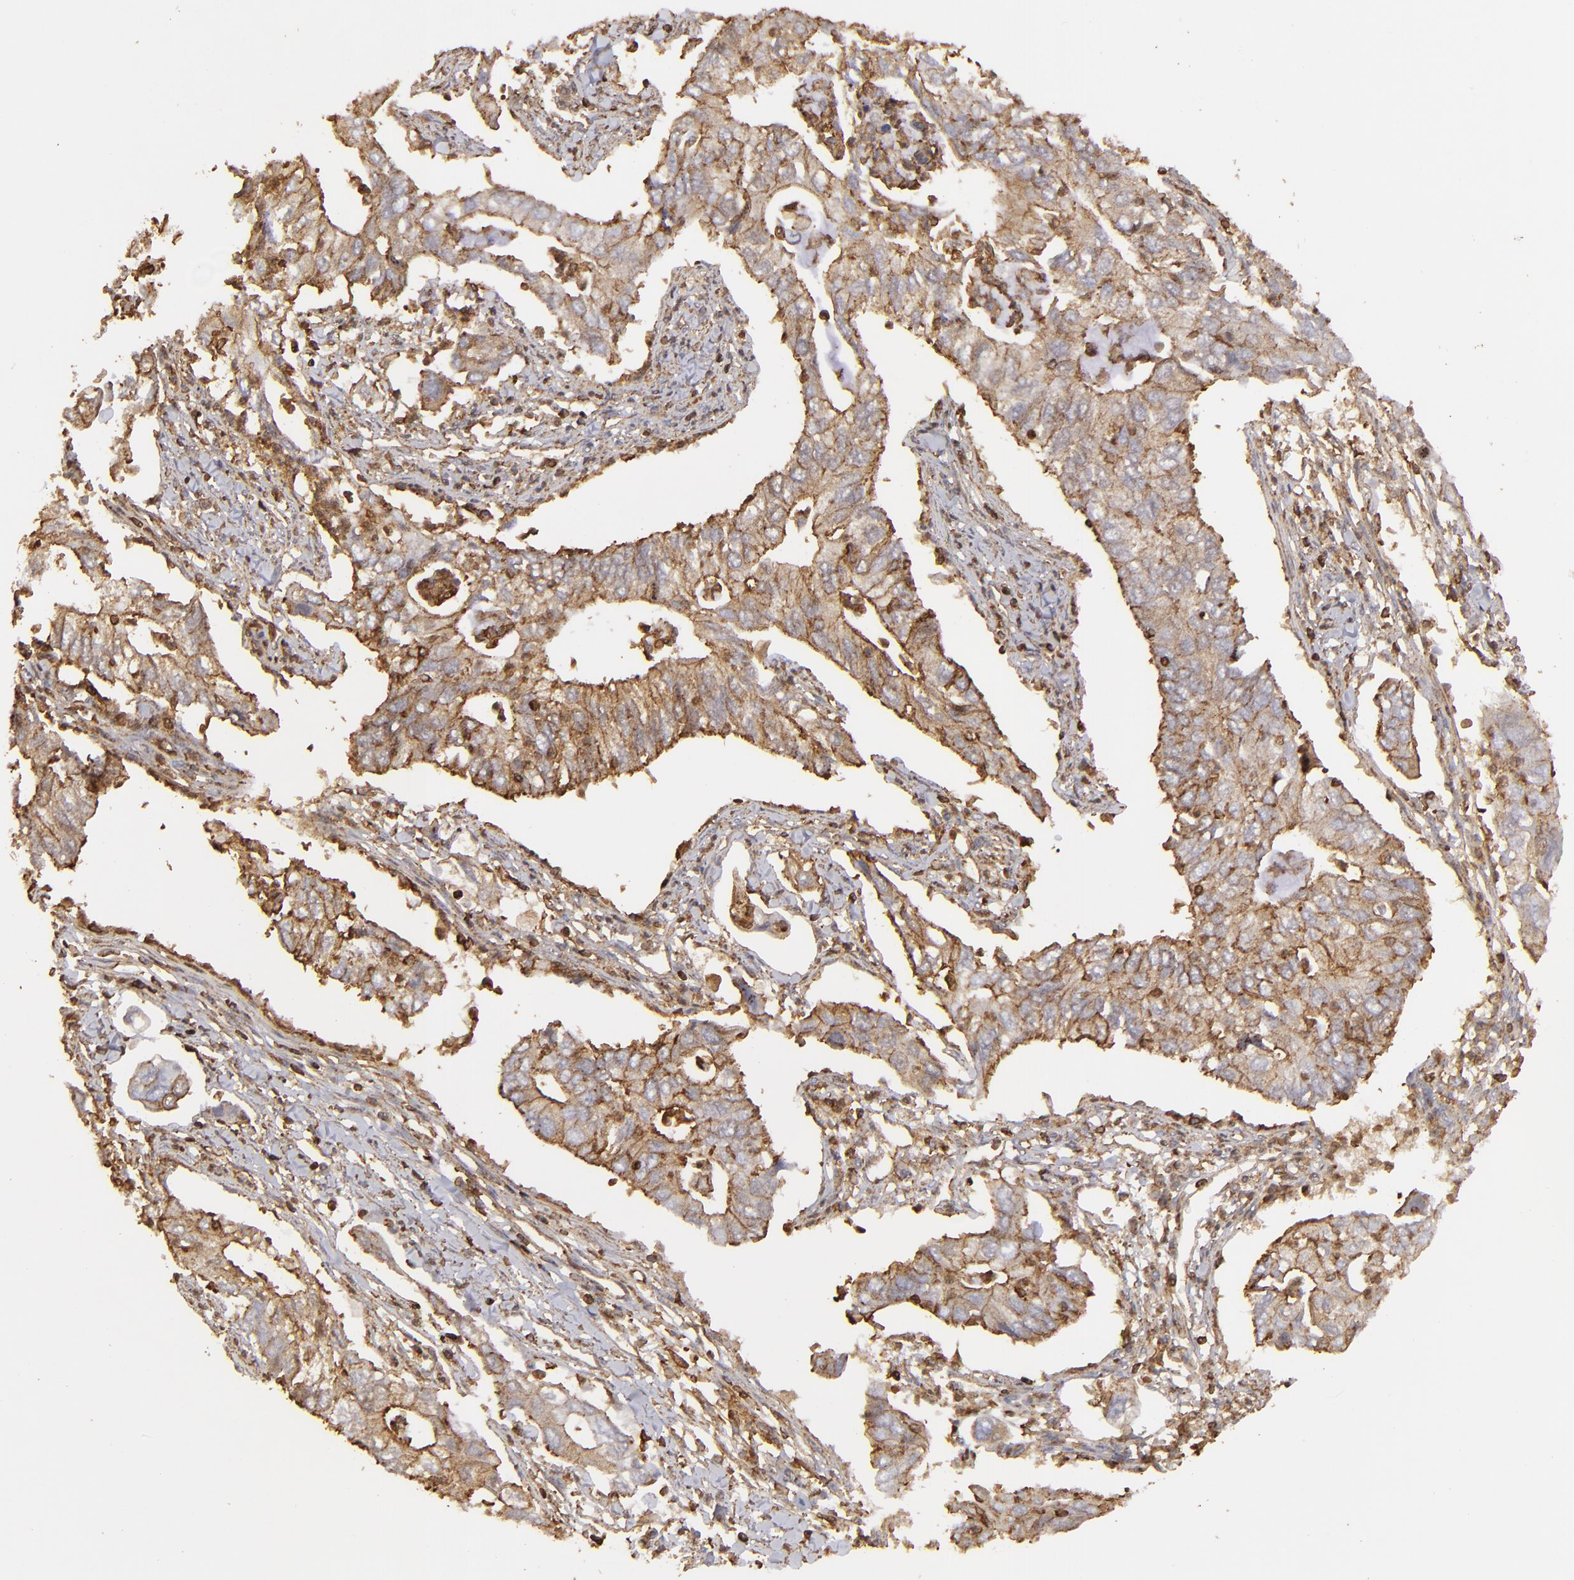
{"staining": {"intensity": "moderate", "quantity": ">75%", "location": "cytoplasmic/membranous"}, "tissue": "lung cancer", "cell_type": "Tumor cells", "image_type": "cancer", "snomed": [{"axis": "morphology", "description": "Adenocarcinoma, NOS"}, {"axis": "topography", "description": "Lung"}], "caption": "Immunohistochemical staining of human lung cancer demonstrates medium levels of moderate cytoplasmic/membranous positivity in approximately >75% of tumor cells.", "gene": "ACTB", "patient": {"sex": "male", "age": 48}}